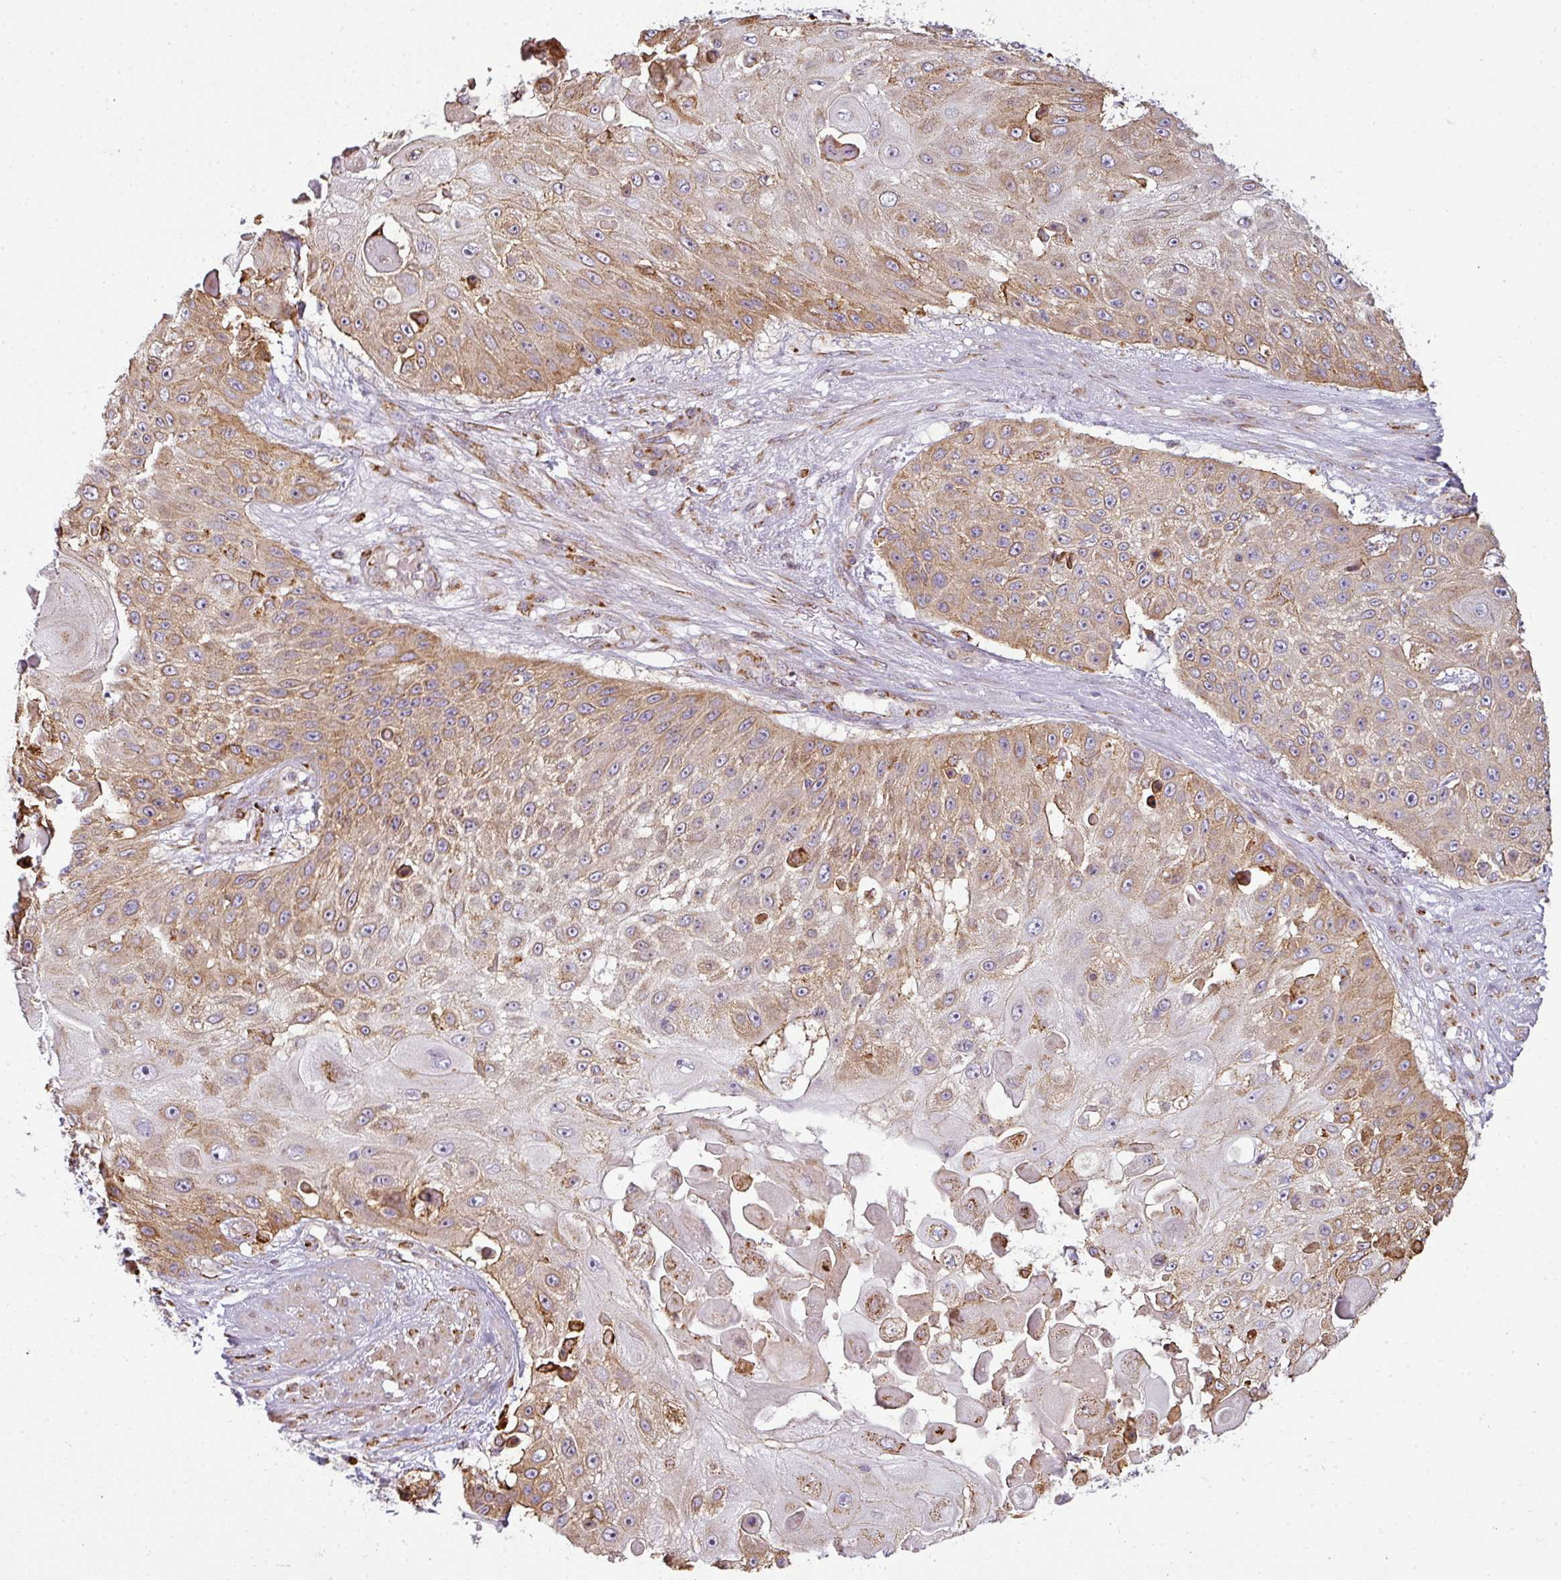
{"staining": {"intensity": "moderate", "quantity": ">75%", "location": "cytoplasmic/membranous"}, "tissue": "skin cancer", "cell_type": "Tumor cells", "image_type": "cancer", "snomed": [{"axis": "morphology", "description": "Squamous cell carcinoma, NOS"}, {"axis": "topography", "description": "Skin"}], "caption": "A brown stain highlights moderate cytoplasmic/membranous staining of a protein in squamous cell carcinoma (skin) tumor cells.", "gene": "ANKRD18A", "patient": {"sex": "female", "age": 86}}